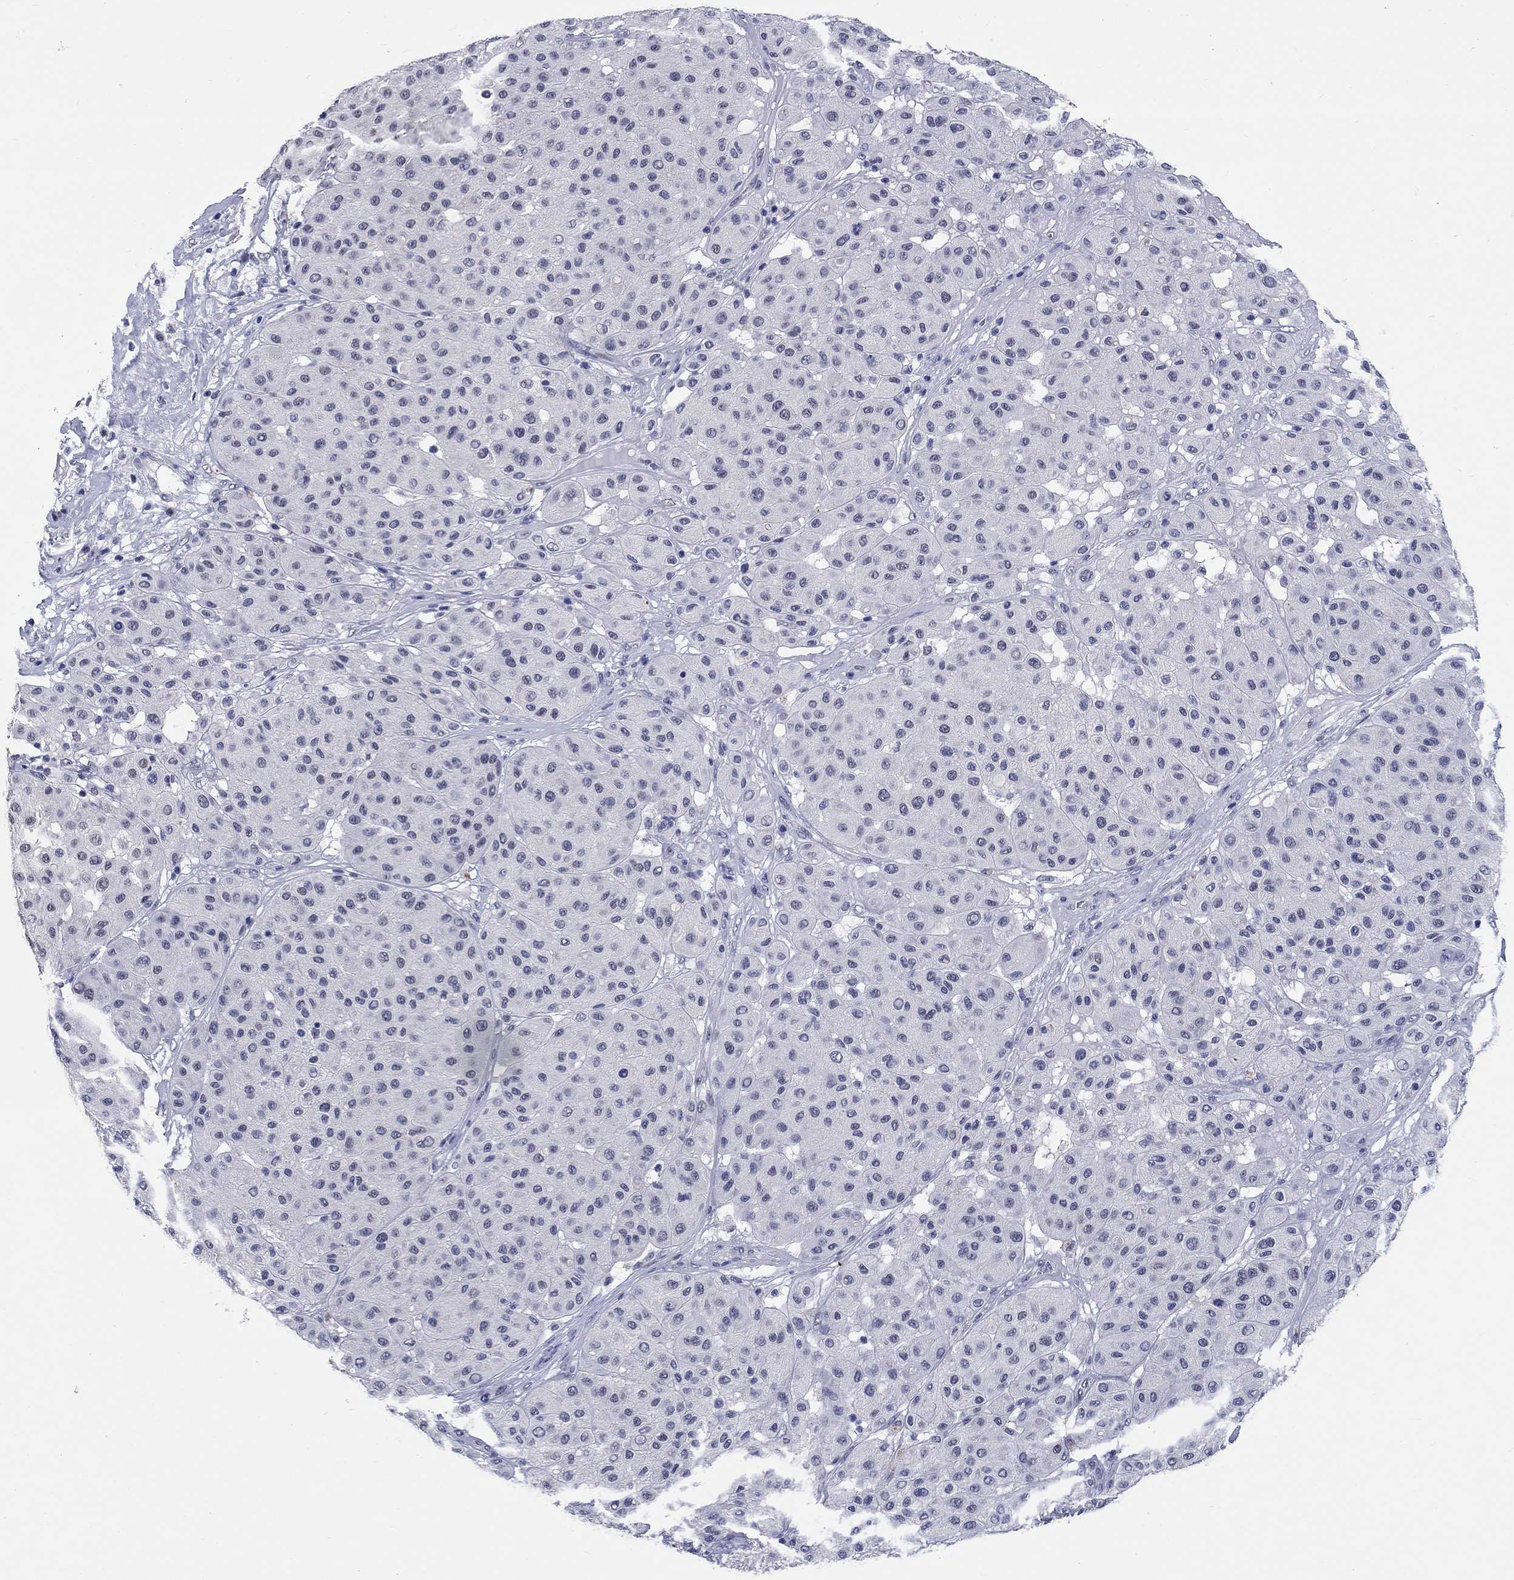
{"staining": {"intensity": "negative", "quantity": "none", "location": "none"}, "tissue": "melanoma", "cell_type": "Tumor cells", "image_type": "cancer", "snomed": [{"axis": "morphology", "description": "Malignant melanoma, Metastatic site"}, {"axis": "topography", "description": "Smooth muscle"}], "caption": "Human malignant melanoma (metastatic site) stained for a protein using immunohistochemistry (IHC) demonstrates no expression in tumor cells.", "gene": "GRIN1", "patient": {"sex": "male", "age": 41}}